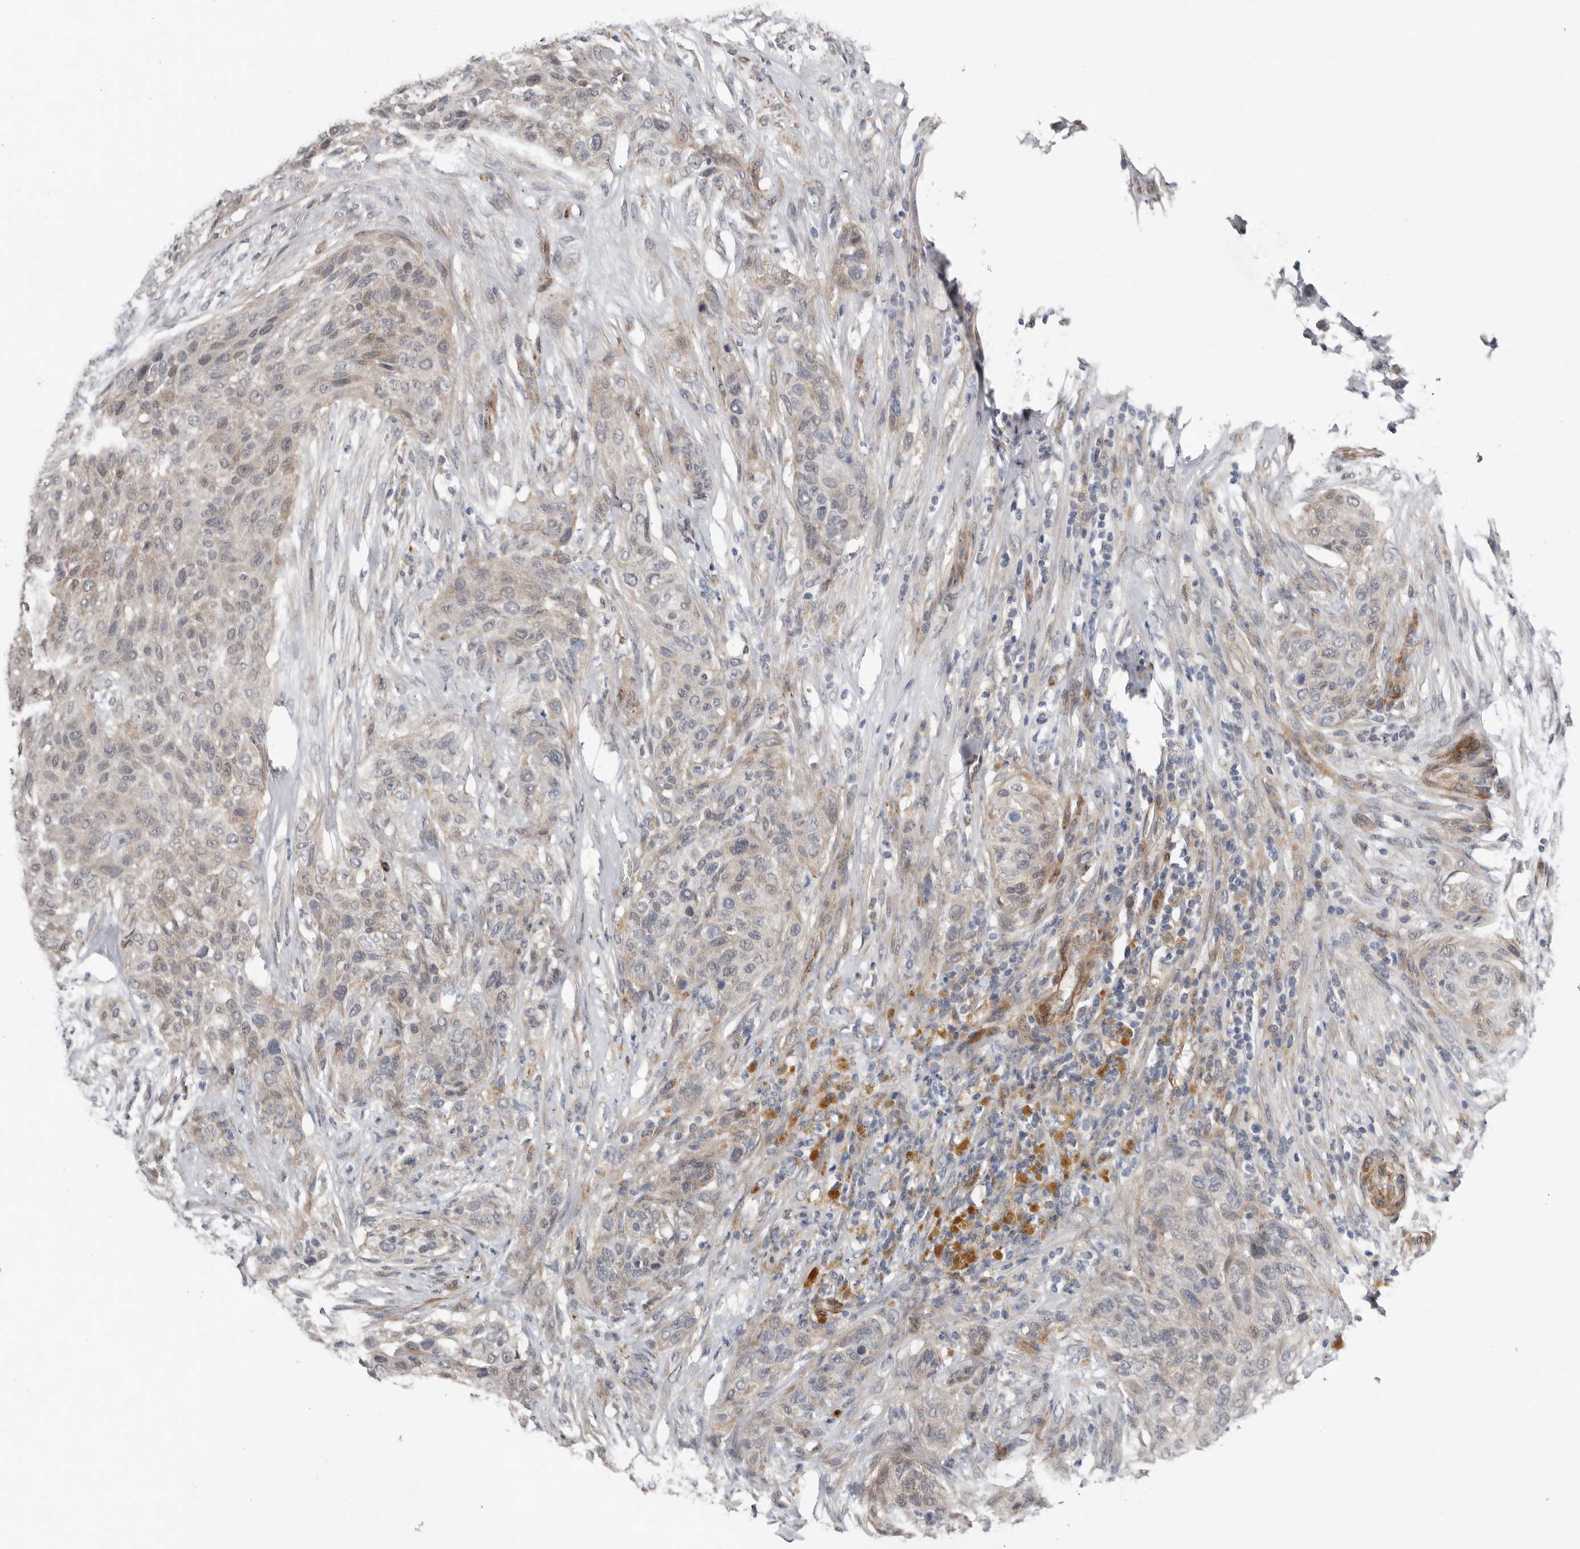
{"staining": {"intensity": "weak", "quantity": "<25%", "location": "cytoplasmic/membranous"}, "tissue": "urothelial cancer", "cell_type": "Tumor cells", "image_type": "cancer", "snomed": [{"axis": "morphology", "description": "Urothelial carcinoma, High grade"}, {"axis": "topography", "description": "Urinary bladder"}], "caption": "Immunohistochemistry (IHC) of human urothelial cancer exhibits no staining in tumor cells.", "gene": "RANBP17", "patient": {"sex": "male", "age": 35}}